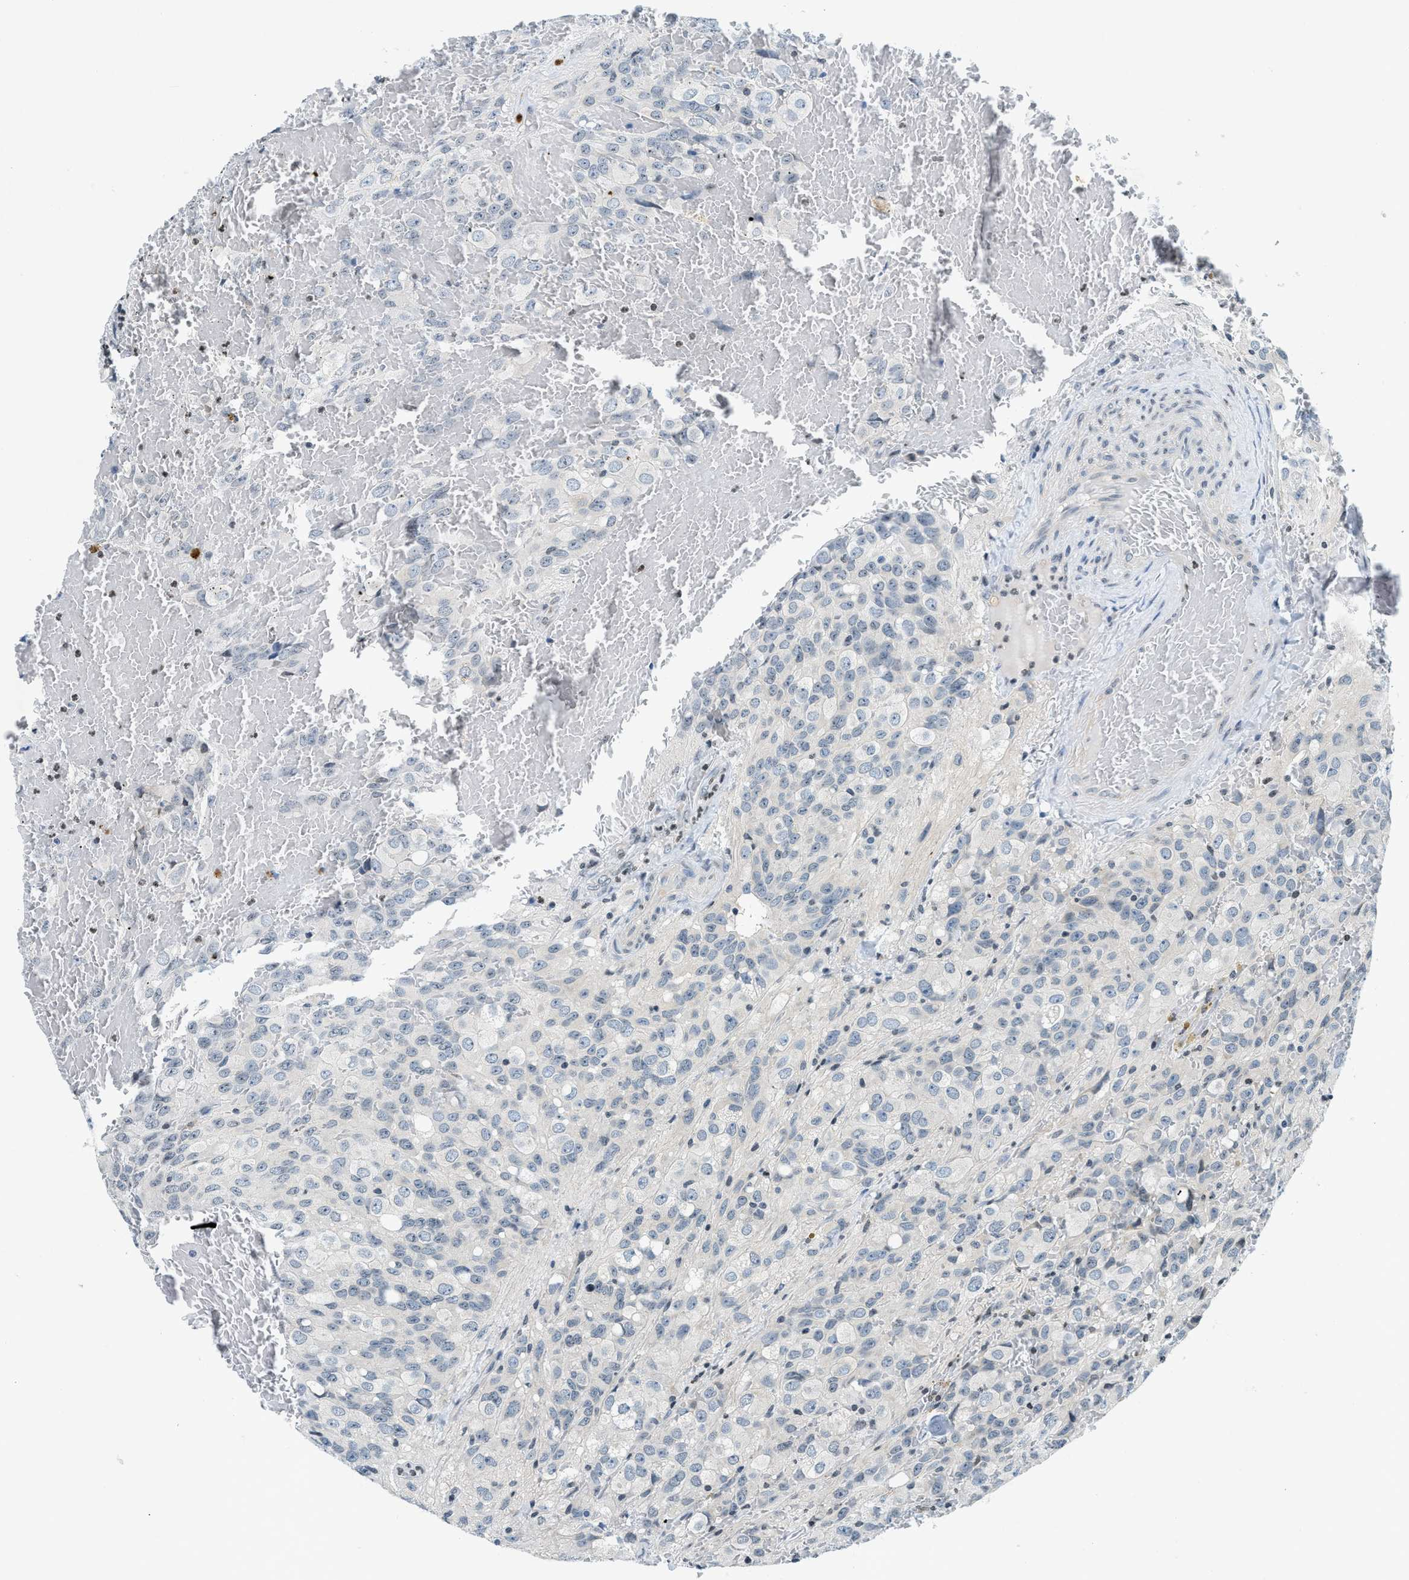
{"staining": {"intensity": "weak", "quantity": "<25%", "location": "cytoplasmic/membranous"}, "tissue": "glioma", "cell_type": "Tumor cells", "image_type": "cancer", "snomed": [{"axis": "morphology", "description": "Glioma, malignant, High grade"}, {"axis": "topography", "description": "Brain"}], "caption": "Human glioma stained for a protein using IHC displays no staining in tumor cells.", "gene": "UVRAG", "patient": {"sex": "male", "age": 32}}